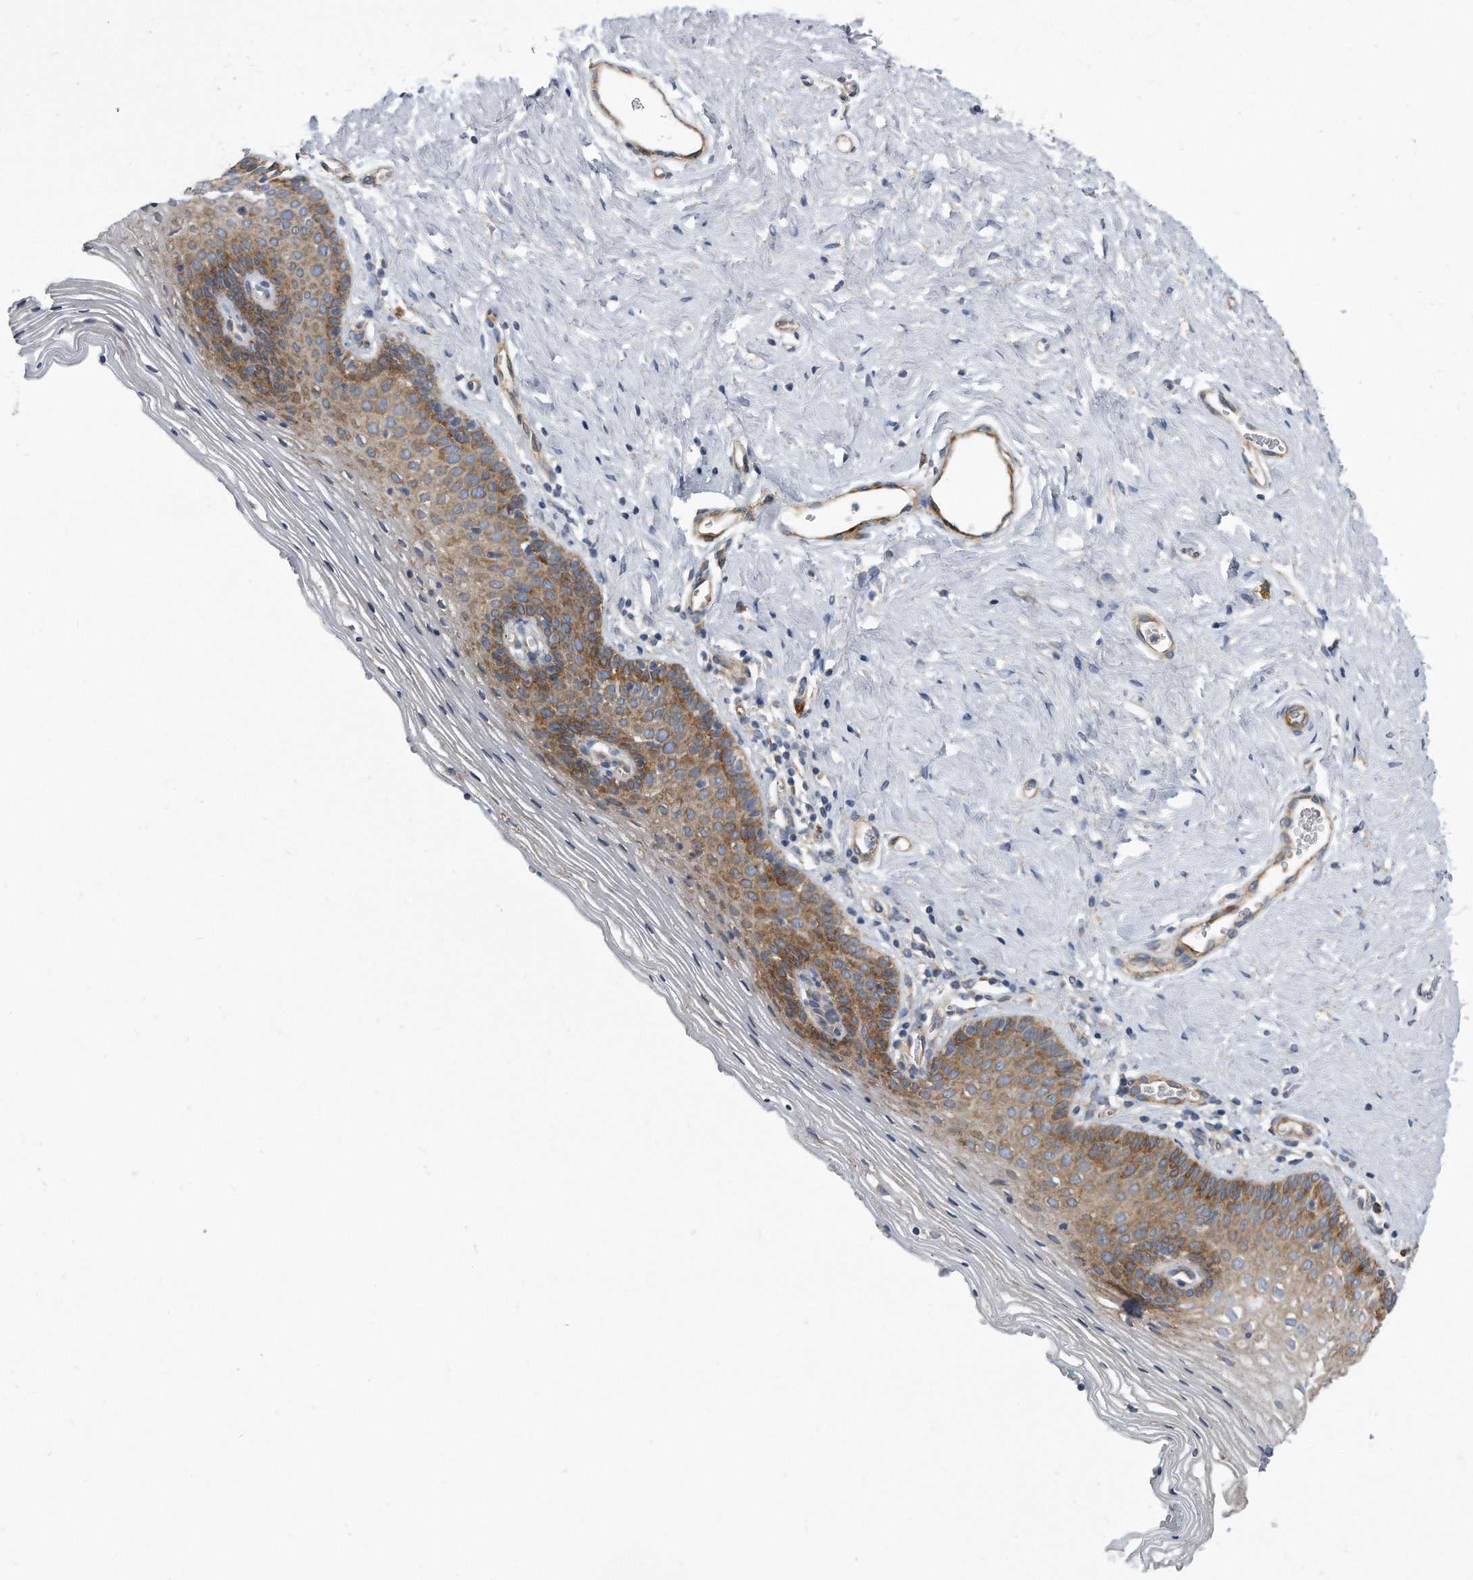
{"staining": {"intensity": "moderate", "quantity": ">75%", "location": "cytoplasmic/membranous"}, "tissue": "vagina", "cell_type": "Squamous epithelial cells", "image_type": "normal", "snomed": [{"axis": "morphology", "description": "Normal tissue, NOS"}, {"axis": "topography", "description": "Vagina"}], "caption": "Squamous epithelial cells reveal medium levels of moderate cytoplasmic/membranous expression in approximately >75% of cells in benign human vagina. Using DAB (brown) and hematoxylin (blue) stains, captured at high magnification using brightfield microscopy.", "gene": "EIF2B4", "patient": {"sex": "female", "age": 32}}